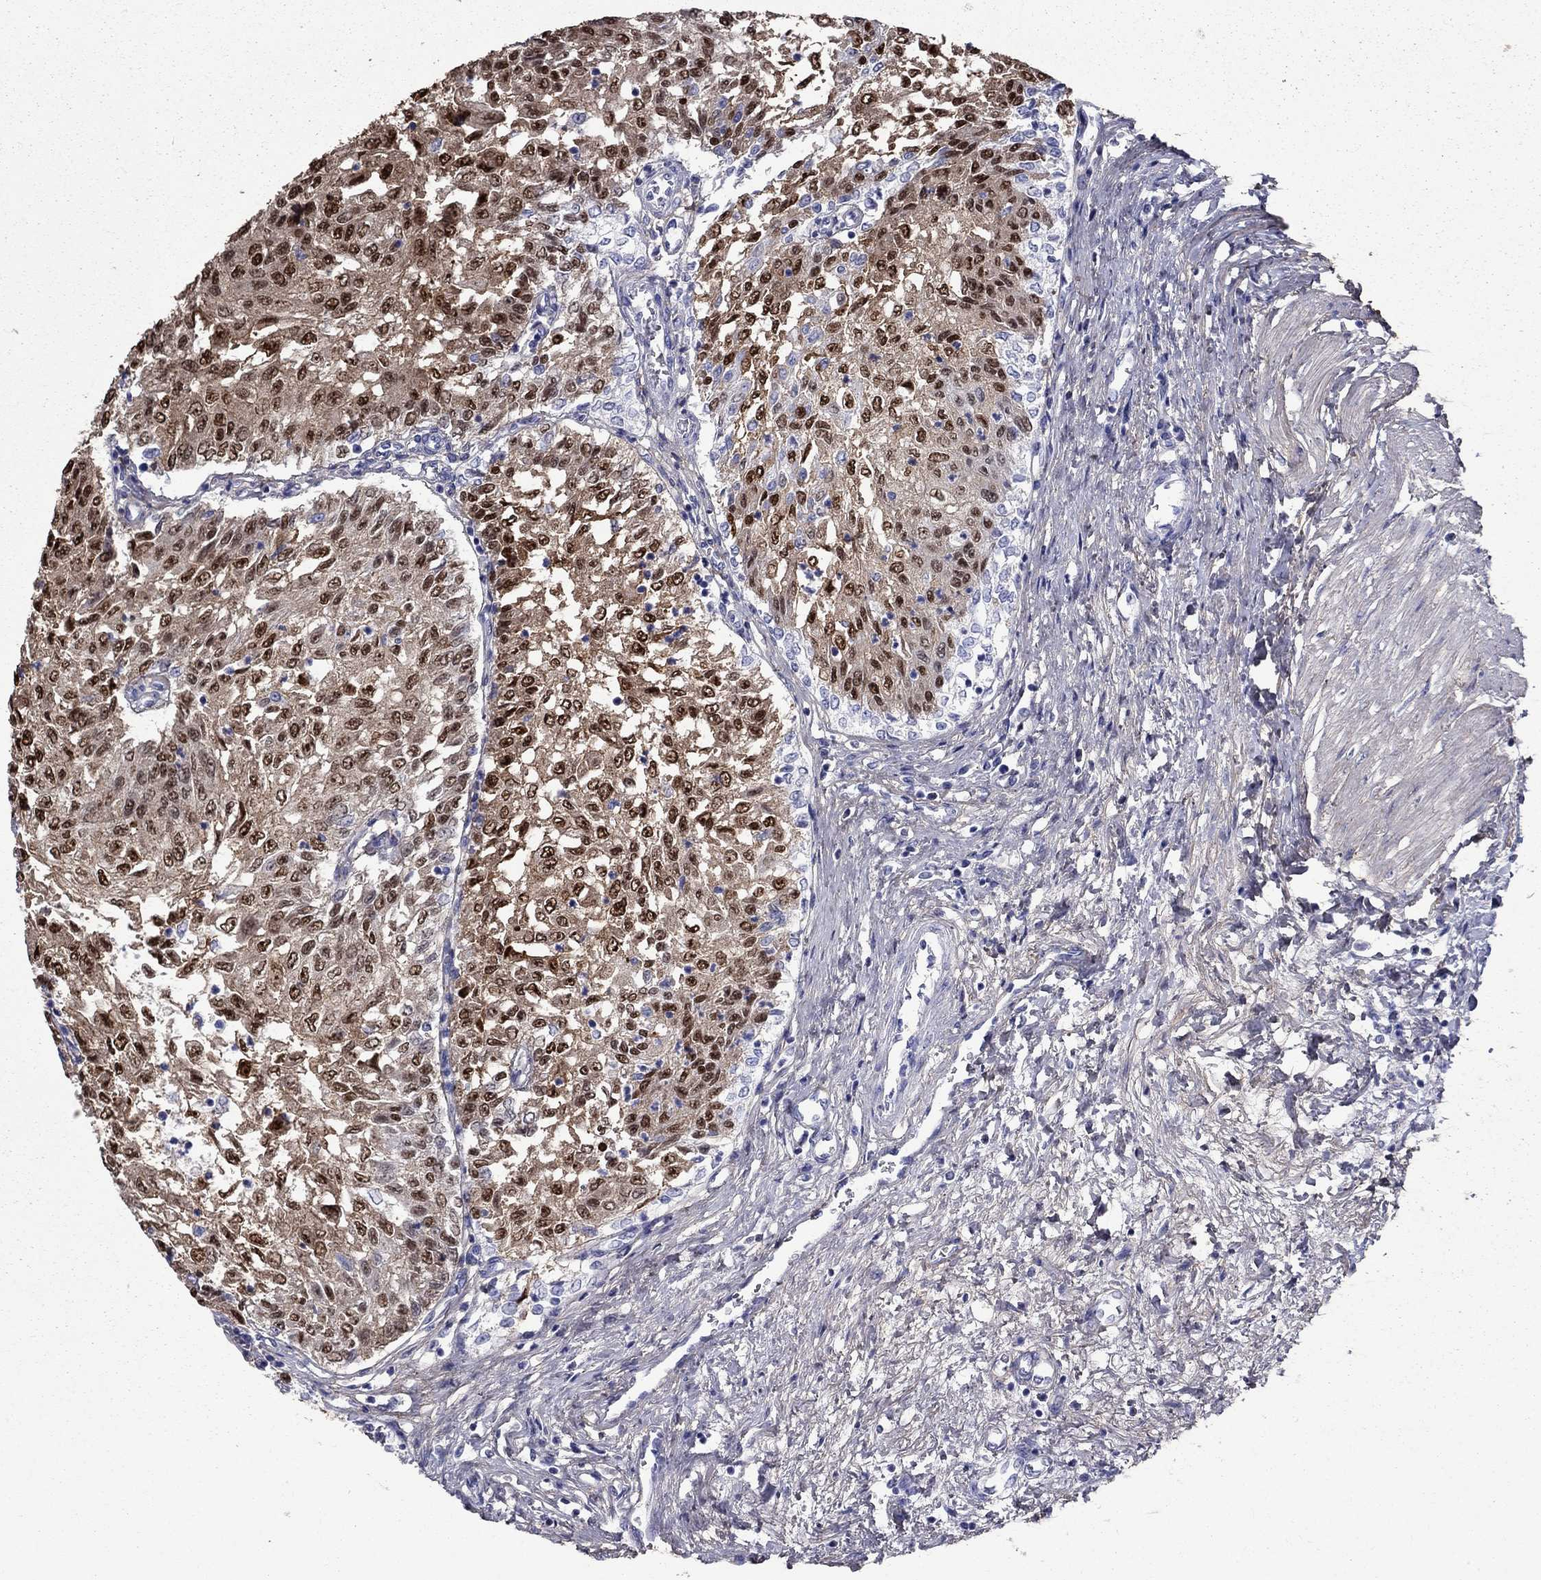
{"staining": {"intensity": "strong", "quantity": ">75%", "location": "cytoplasmic/membranous,nuclear"}, "tissue": "urothelial cancer", "cell_type": "Tumor cells", "image_type": "cancer", "snomed": [{"axis": "morphology", "description": "Urothelial carcinoma, Low grade"}, {"axis": "topography", "description": "Urinary bladder"}], "caption": "Immunohistochemistry (DAB (3,3'-diaminobenzidine)) staining of urothelial carcinoma (low-grade) shows strong cytoplasmic/membranous and nuclear protein staining in about >75% of tumor cells.", "gene": "ANXA10", "patient": {"sex": "male", "age": 78}}